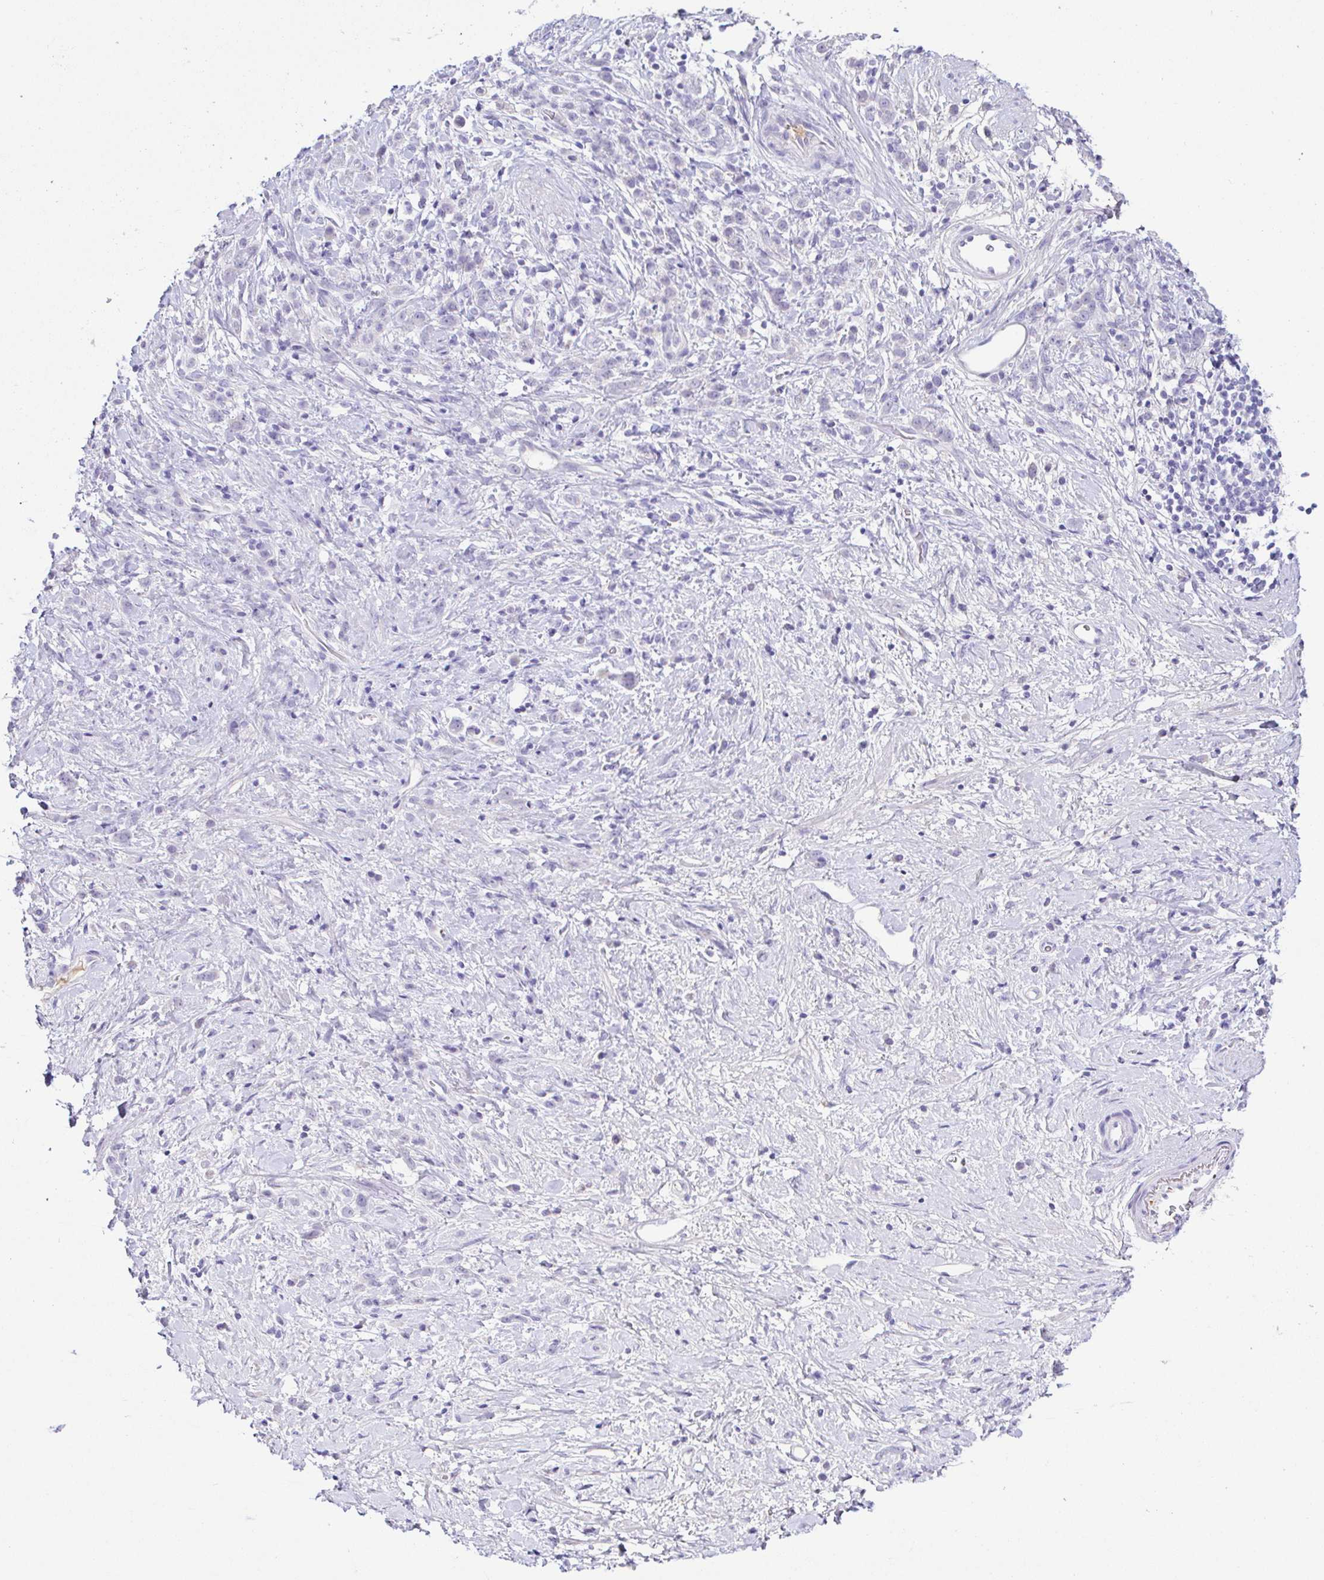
{"staining": {"intensity": "negative", "quantity": "none", "location": "none"}, "tissue": "stomach cancer", "cell_type": "Tumor cells", "image_type": "cancer", "snomed": [{"axis": "morphology", "description": "Adenocarcinoma, NOS"}, {"axis": "topography", "description": "Stomach"}], "caption": "Human stomach adenocarcinoma stained for a protein using immunohistochemistry displays no expression in tumor cells.", "gene": "SAA4", "patient": {"sex": "female", "age": 60}}